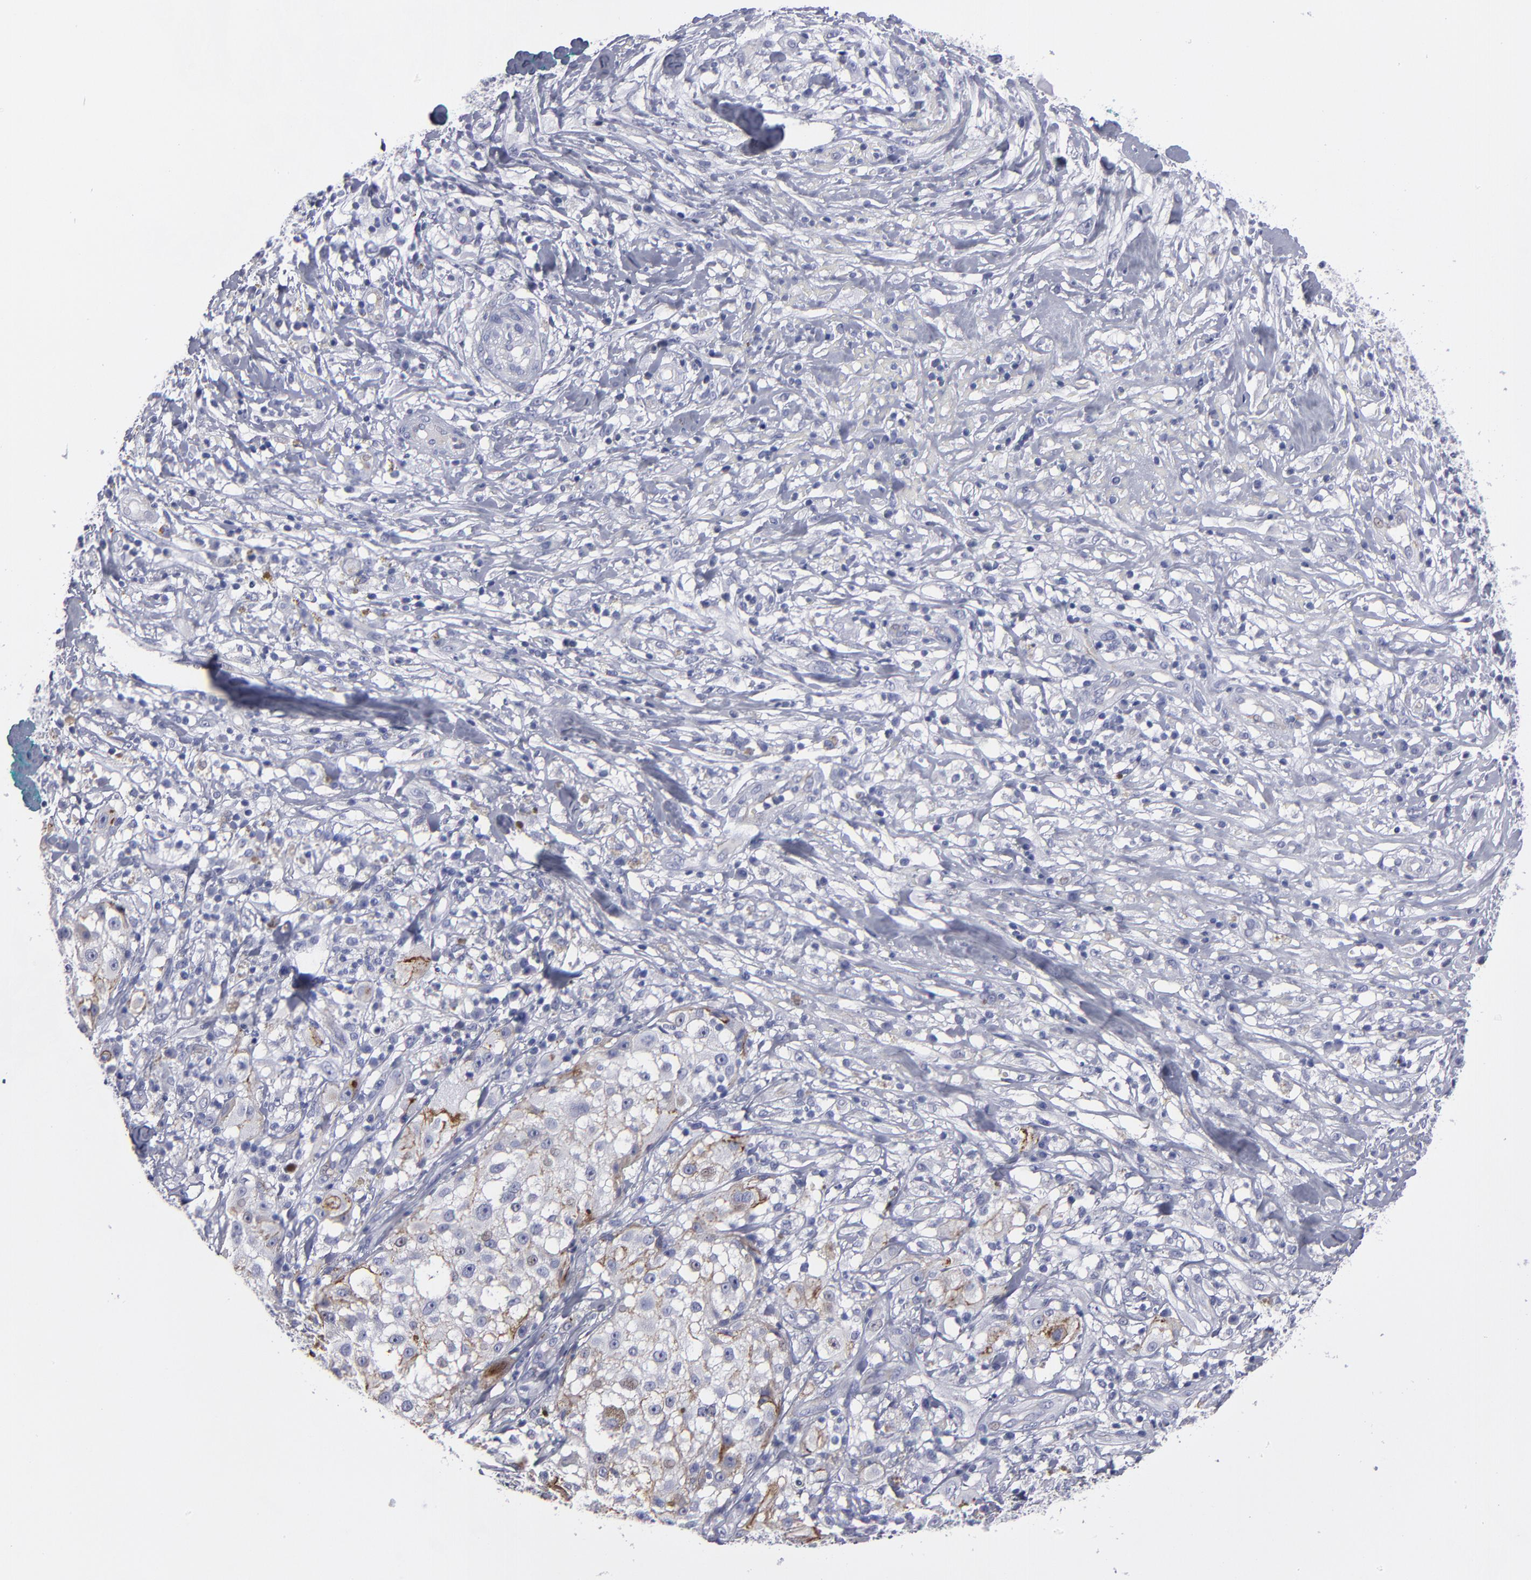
{"staining": {"intensity": "weak", "quantity": "<25%", "location": "cytoplasmic/membranous,nuclear"}, "tissue": "melanoma", "cell_type": "Tumor cells", "image_type": "cancer", "snomed": [{"axis": "morphology", "description": "Necrosis, NOS"}, {"axis": "morphology", "description": "Malignant melanoma, NOS"}, {"axis": "topography", "description": "Skin"}], "caption": "Melanoma was stained to show a protein in brown. There is no significant expression in tumor cells.", "gene": "CADM3", "patient": {"sex": "female", "age": 87}}